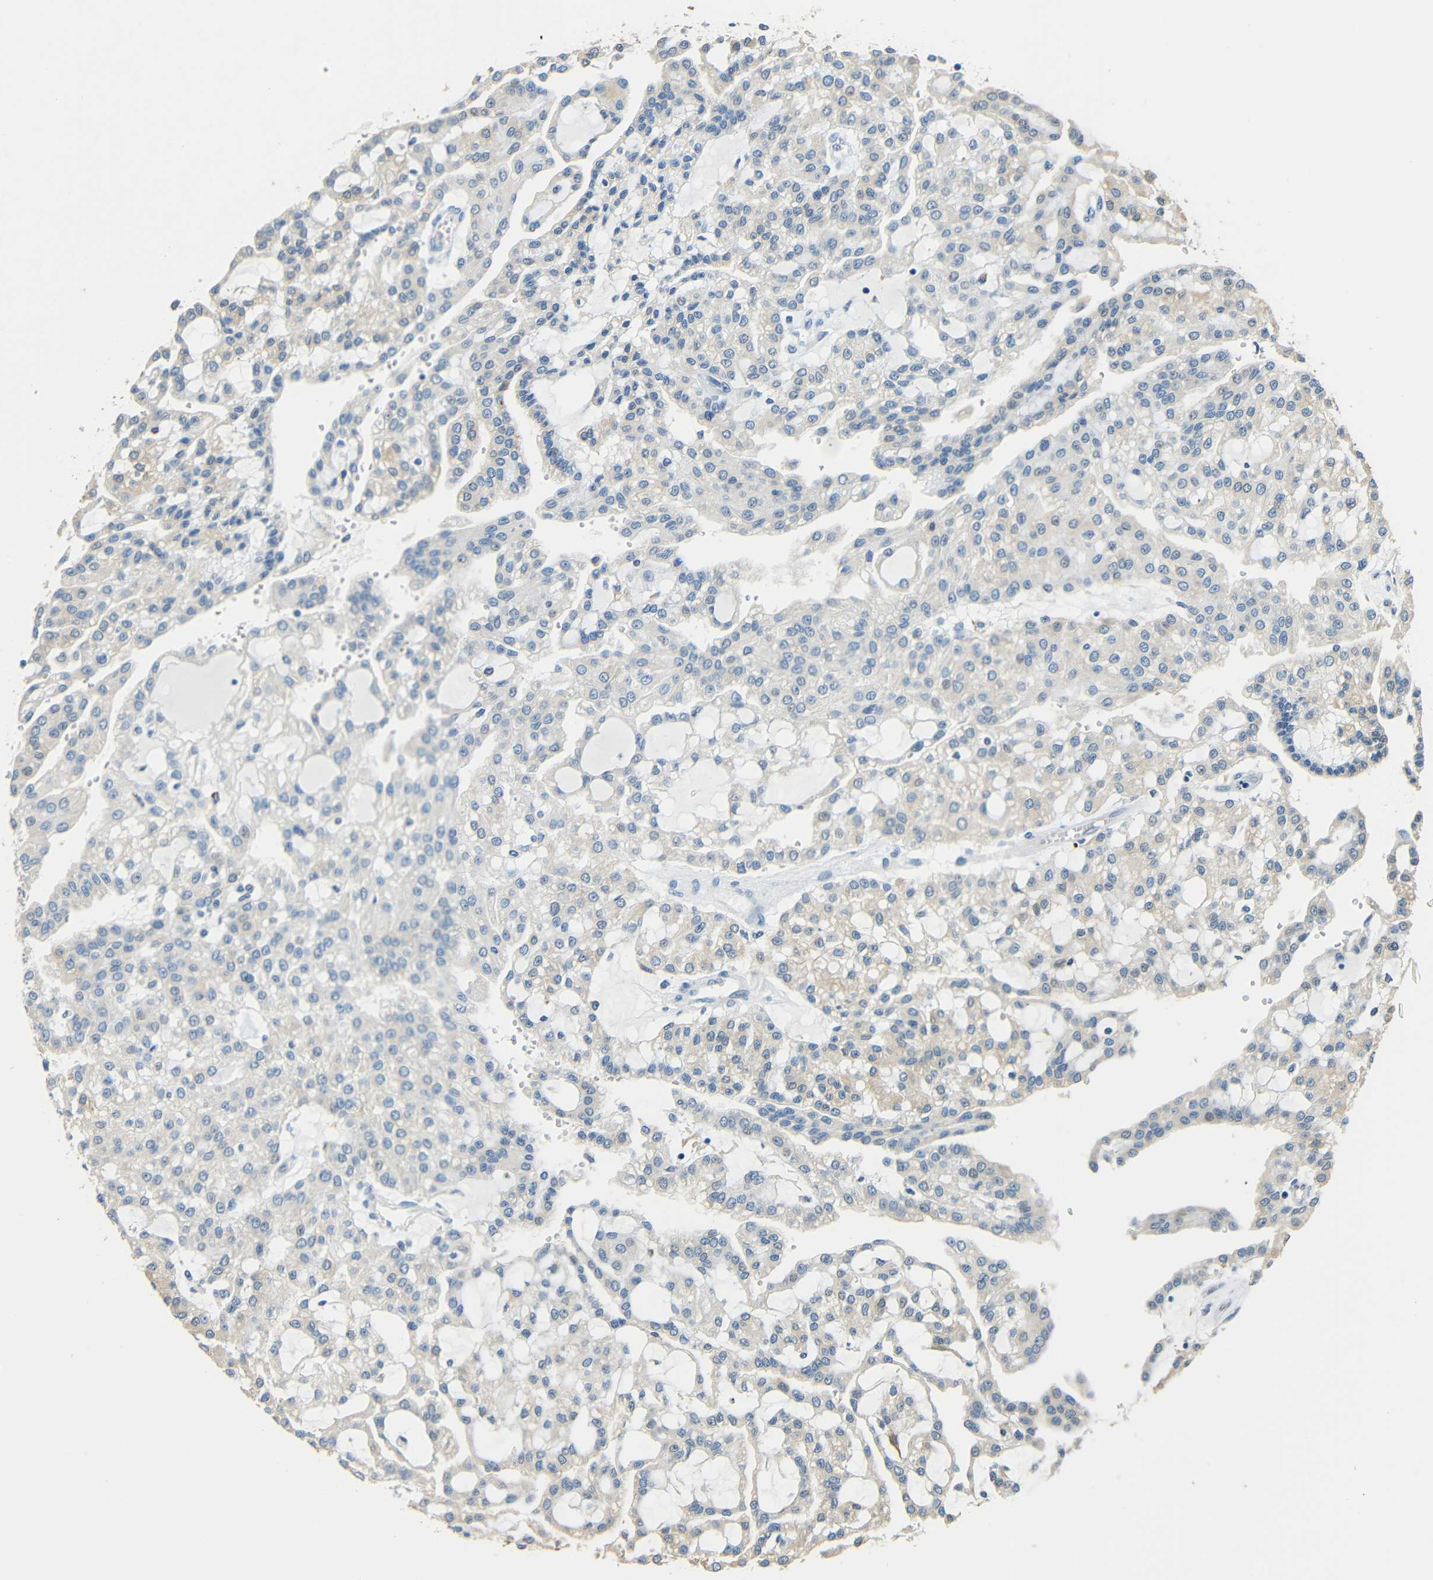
{"staining": {"intensity": "negative", "quantity": "none", "location": "none"}, "tissue": "renal cancer", "cell_type": "Tumor cells", "image_type": "cancer", "snomed": [{"axis": "morphology", "description": "Adenocarcinoma, NOS"}, {"axis": "topography", "description": "Kidney"}], "caption": "Adenocarcinoma (renal) was stained to show a protein in brown. There is no significant positivity in tumor cells.", "gene": "FMO5", "patient": {"sex": "male", "age": 63}}